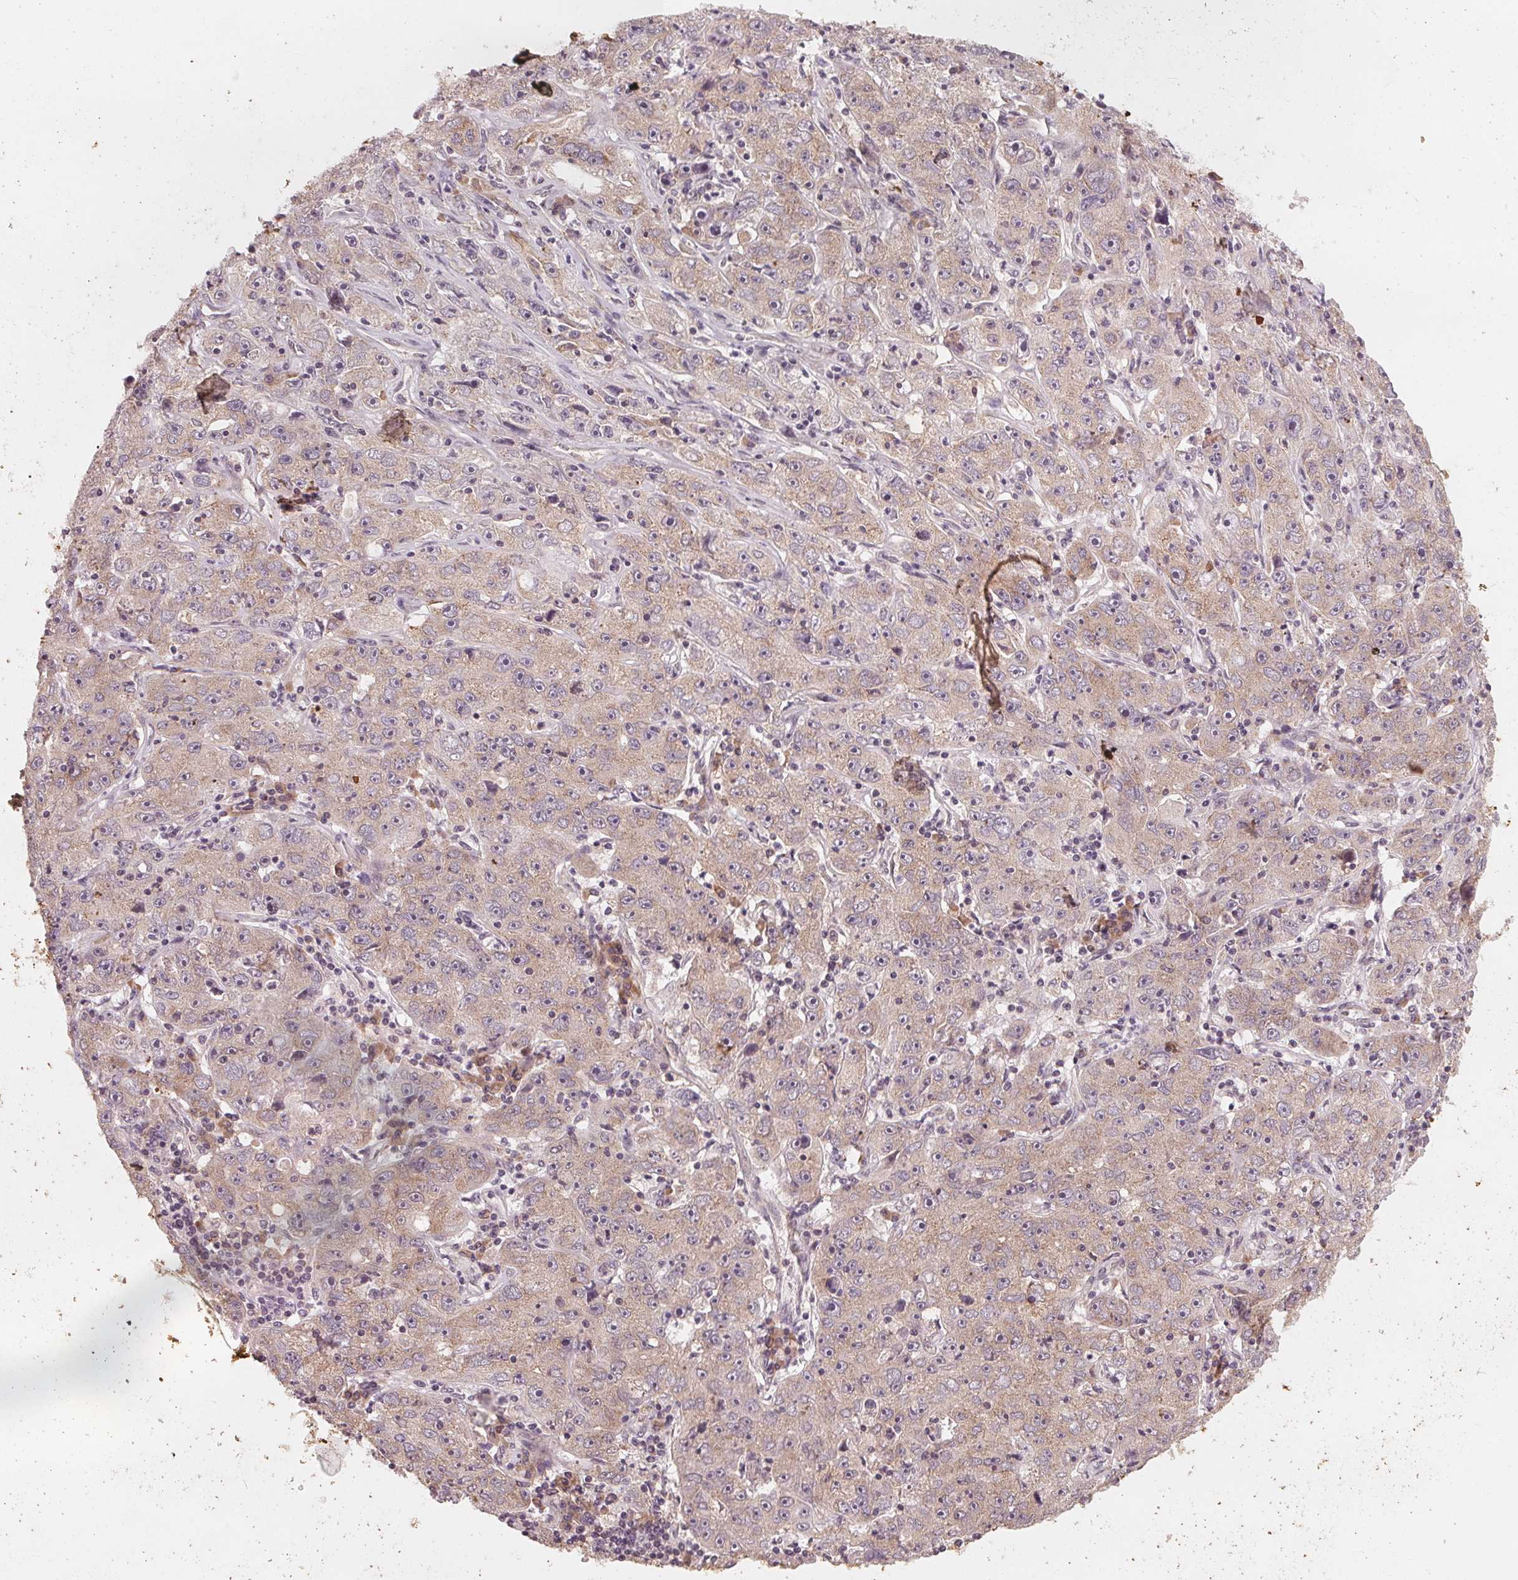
{"staining": {"intensity": "weak", "quantity": ">75%", "location": "cytoplasmic/membranous"}, "tissue": "lung cancer", "cell_type": "Tumor cells", "image_type": "cancer", "snomed": [{"axis": "morphology", "description": "Normal morphology"}, {"axis": "morphology", "description": "Adenocarcinoma, NOS"}, {"axis": "topography", "description": "Lymph node"}, {"axis": "topography", "description": "Lung"}], "caption": "Brown immunohistochemical staining in lung cancer (adenocarcinoma) exhibits weak cytoplasmic/membranous positivity in about >75% of tumor cells.", "gene": "GIGYF2", "patient": {"sex": "female", "age": 57}}